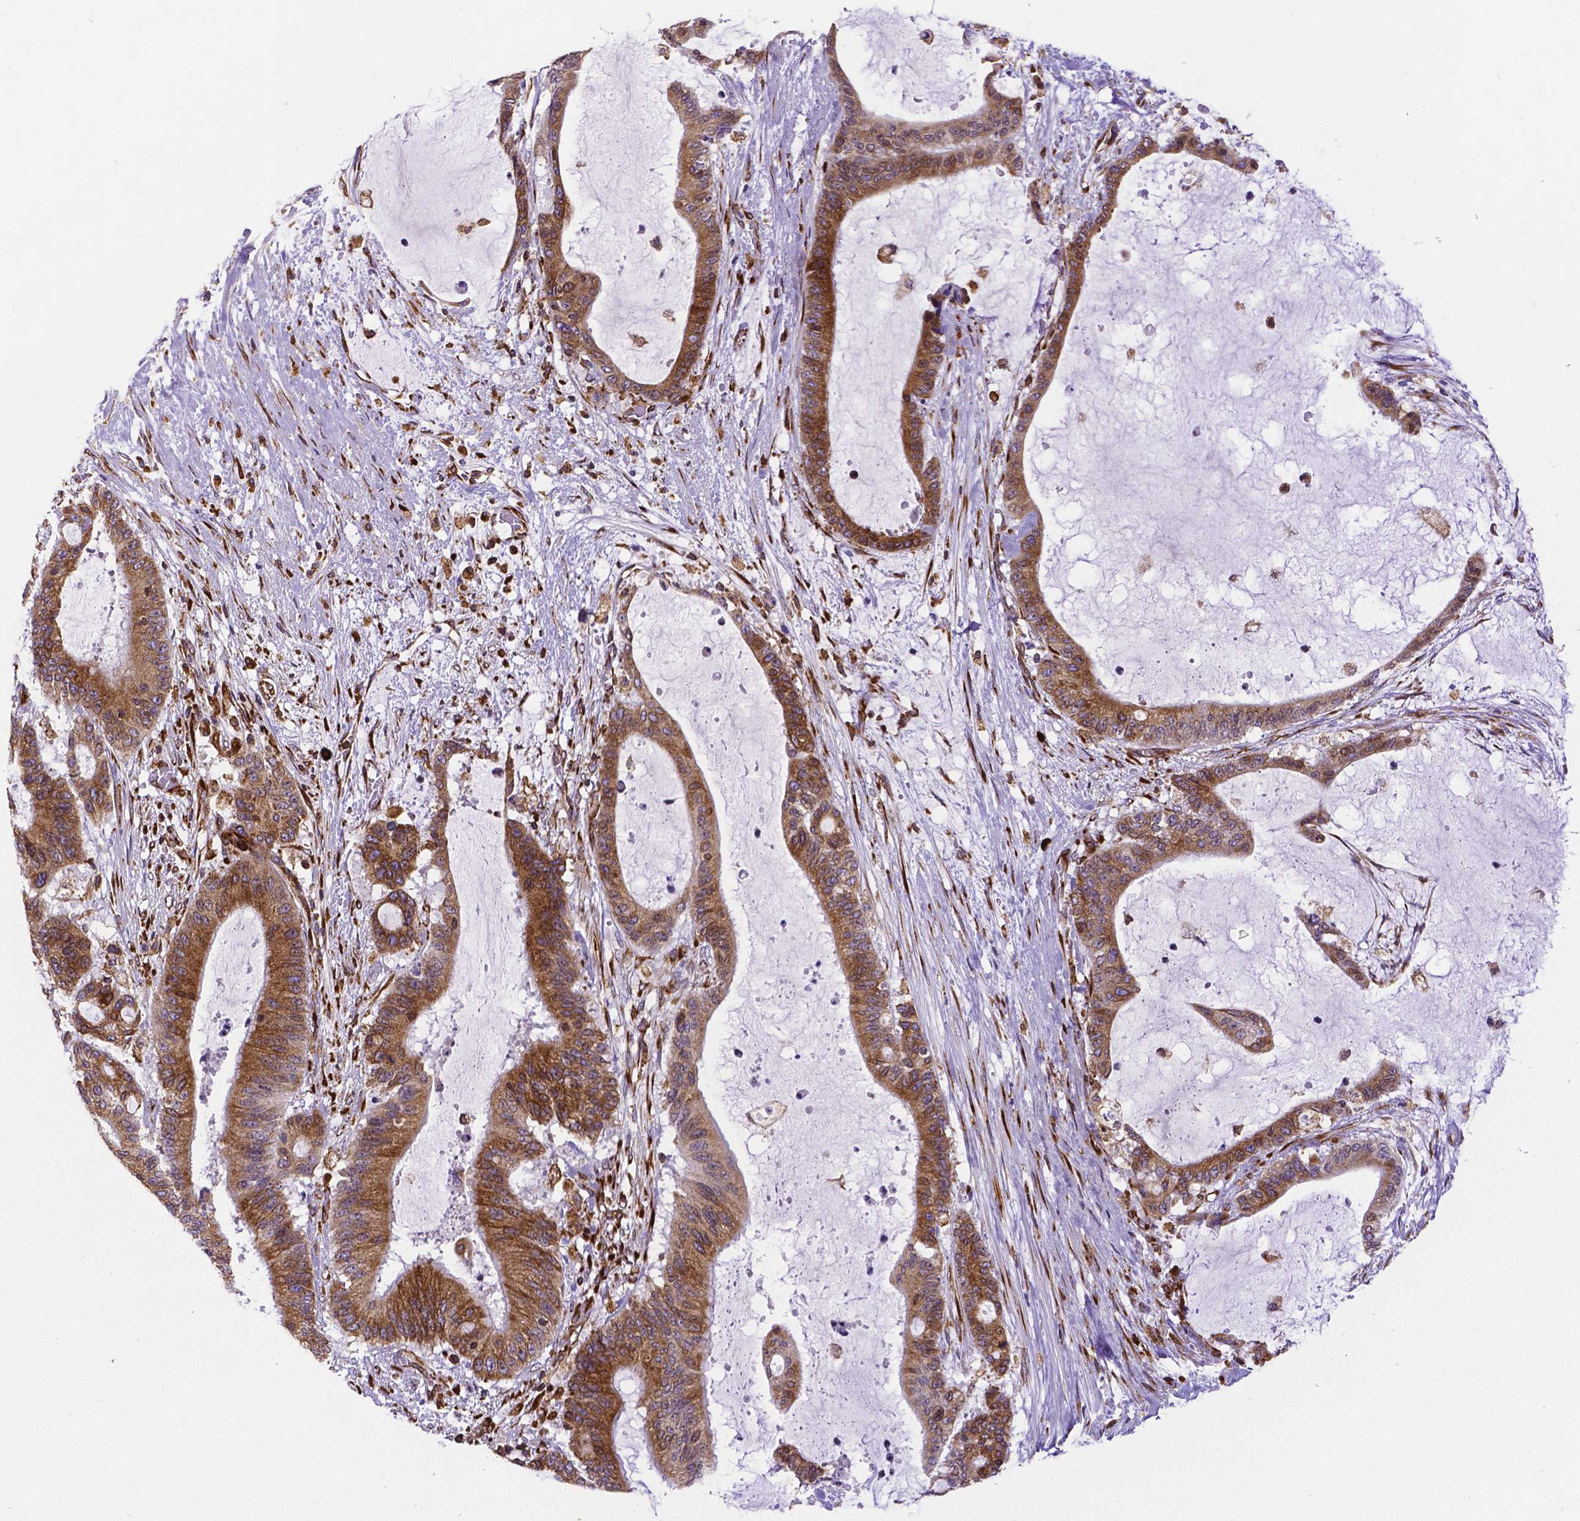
{"staining": {"intensity": "moderate", "quantity": ">75%", "location": "cytoplasmic/membranous"}, "tissue": "liver cancer", "cell_type": "Tumor cells", "image_type": "cancer", "snomed": [{"axis": "morphology", "description": "Normal tissue, NOS"}, {"axis": "morphology", "description": "Cholangiocarcinoma"}, {"axis": "topography", "description": "Liver"}, {"axis": "topography", "description": "Peripheral nerve tissue"}], "caption": "Protein staining of liver cancer tissue reveals moderate cytoplasmic/membranous staining in about >75% of tumor cells. The protein of interest is stained brown, and the nuclei are stained in blue (DAB IHC with brightfield microscopy, high magnification).", "gene": "MTDH", "patient": {"sex": "female", "age": 73}}